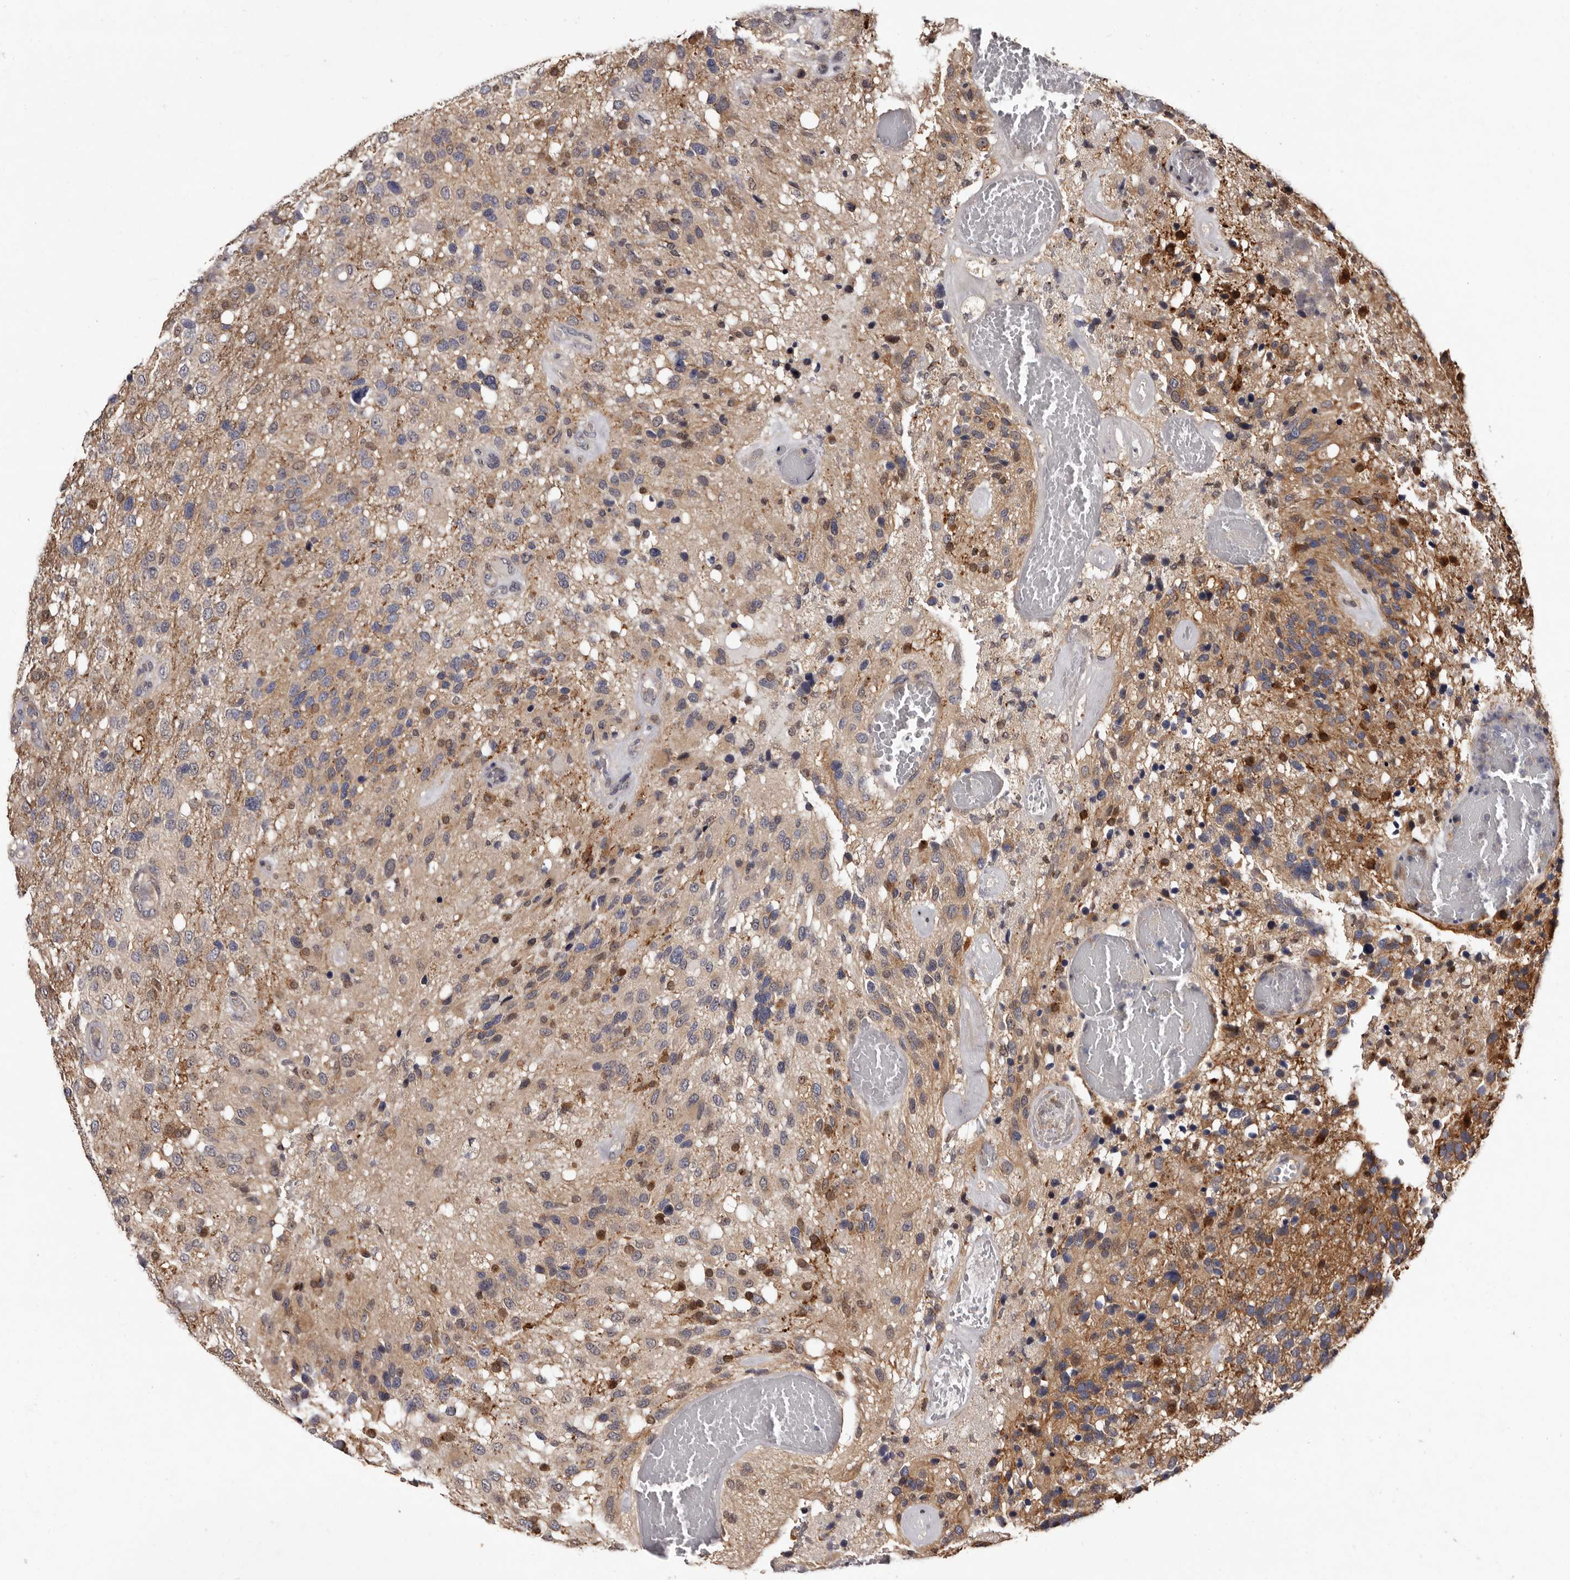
{"staining": {"intensity": "weak", "quantity": "25%-75%", "location": "cytoplasmic/membranous"}, "tissue": "glioma", "cell_type": "Tumor cells", "image_type": "cancer", "snomed": [{"axis": "morphology", "description": "Glioma, malignant, High grade"}, {"axis": "topography", "description": "Brain"}], "caption": "Tumor cells display low levels of weak cytoplasmic/membranous staining in approximately 25%-75% of cells in human malignant high-grade glioma.", "gene": "FAM91A1", "patient": {"sex": "female", "age": 58}}